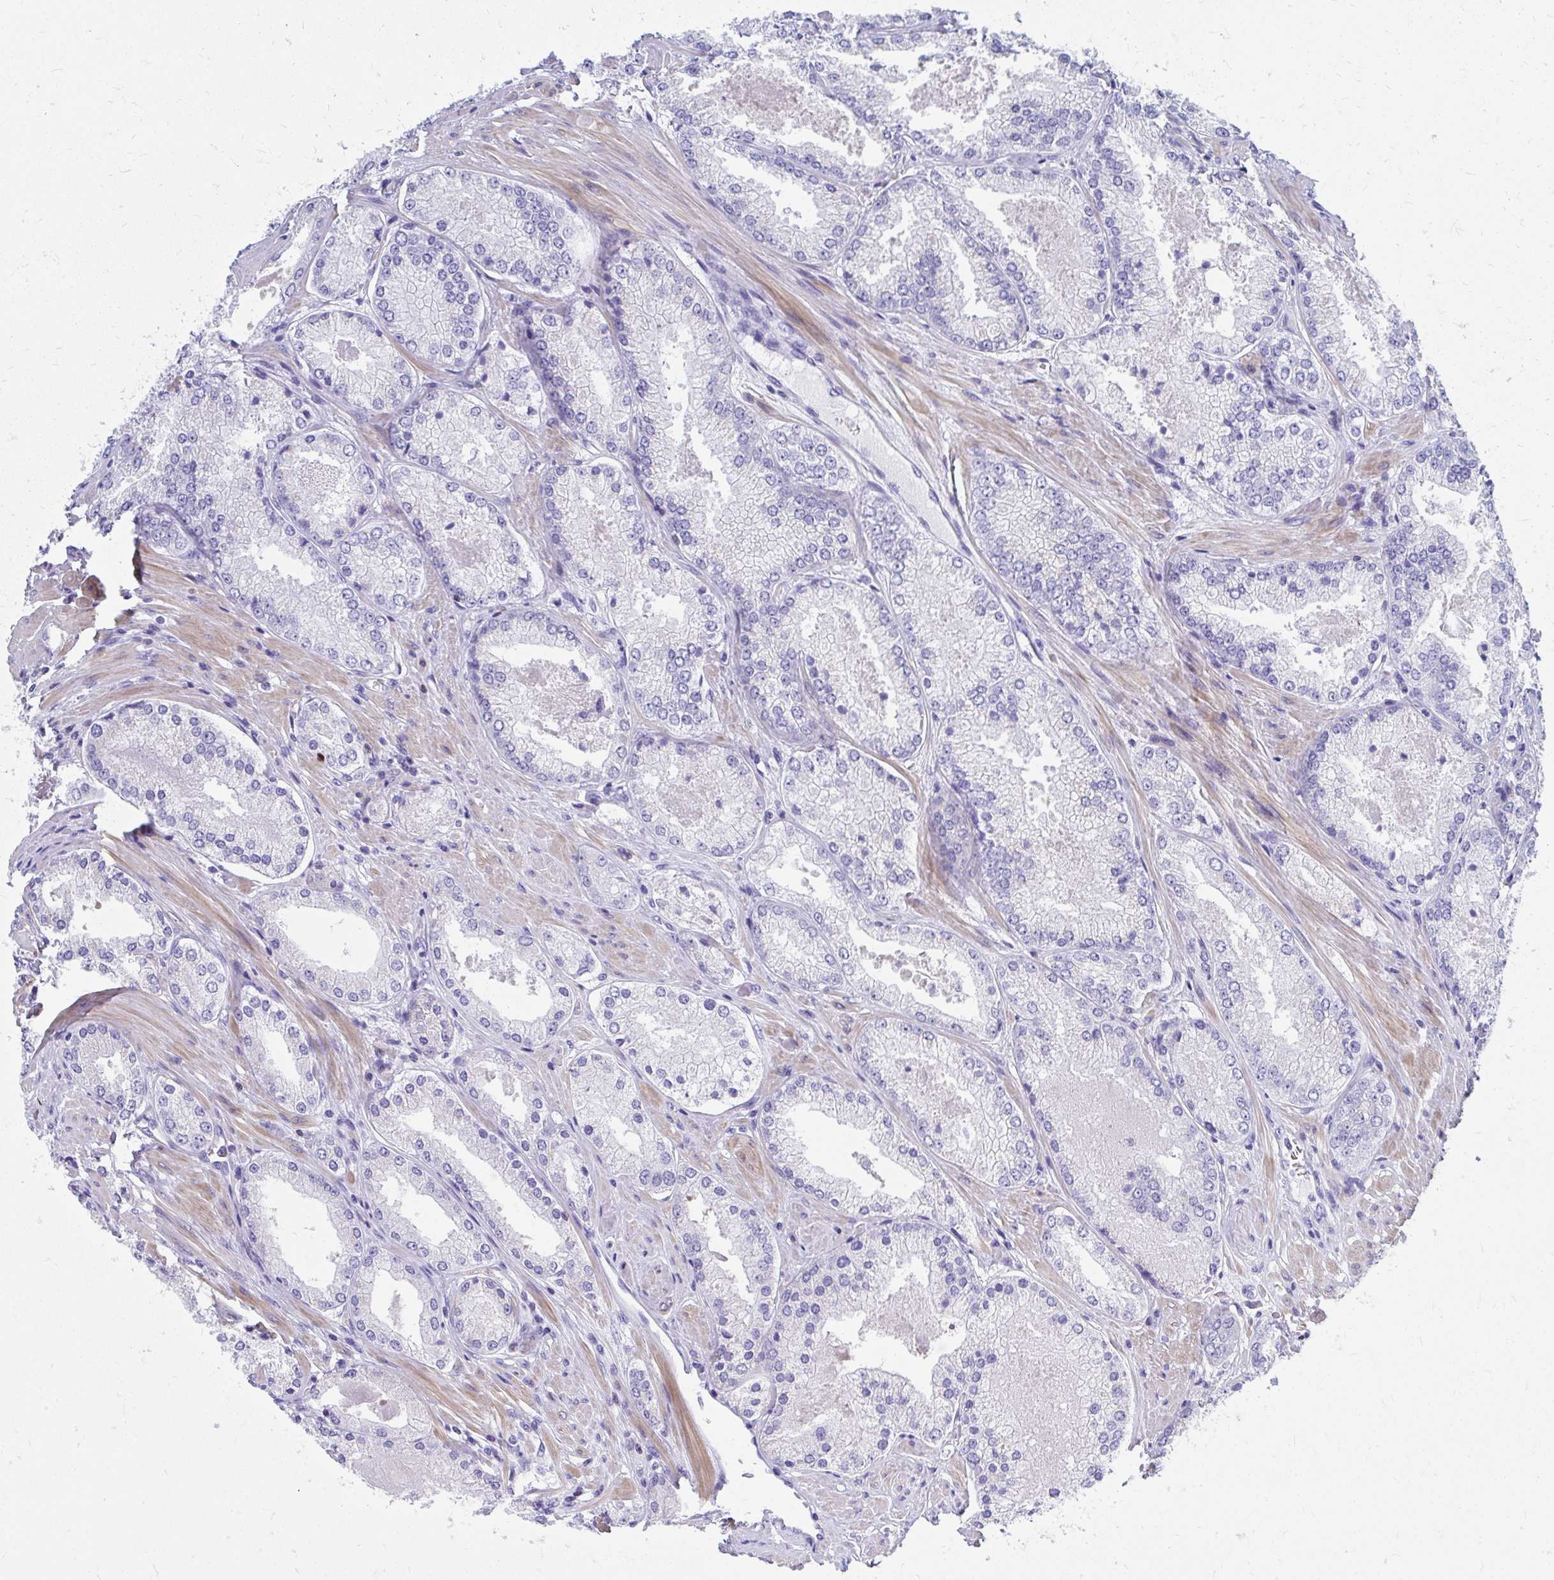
{"staining": {"intensity": "negative", "quantity": "none", "location": "none"}, "tissue": "prostate cancer", "cell_type": "Tumor cells", "image_type": "cancer", "snomed": [{"axis": "morphology", "description": "Adenocarcinoma, Low grade"}, {"axis": "topography", "description": "Prostate"}], "caption": "There is no significant staining in tumor cells of prostate adenocarcinoma (low-grade).", "gene": "RUNX3", "patient": {"sex": "male", "age": 68}}